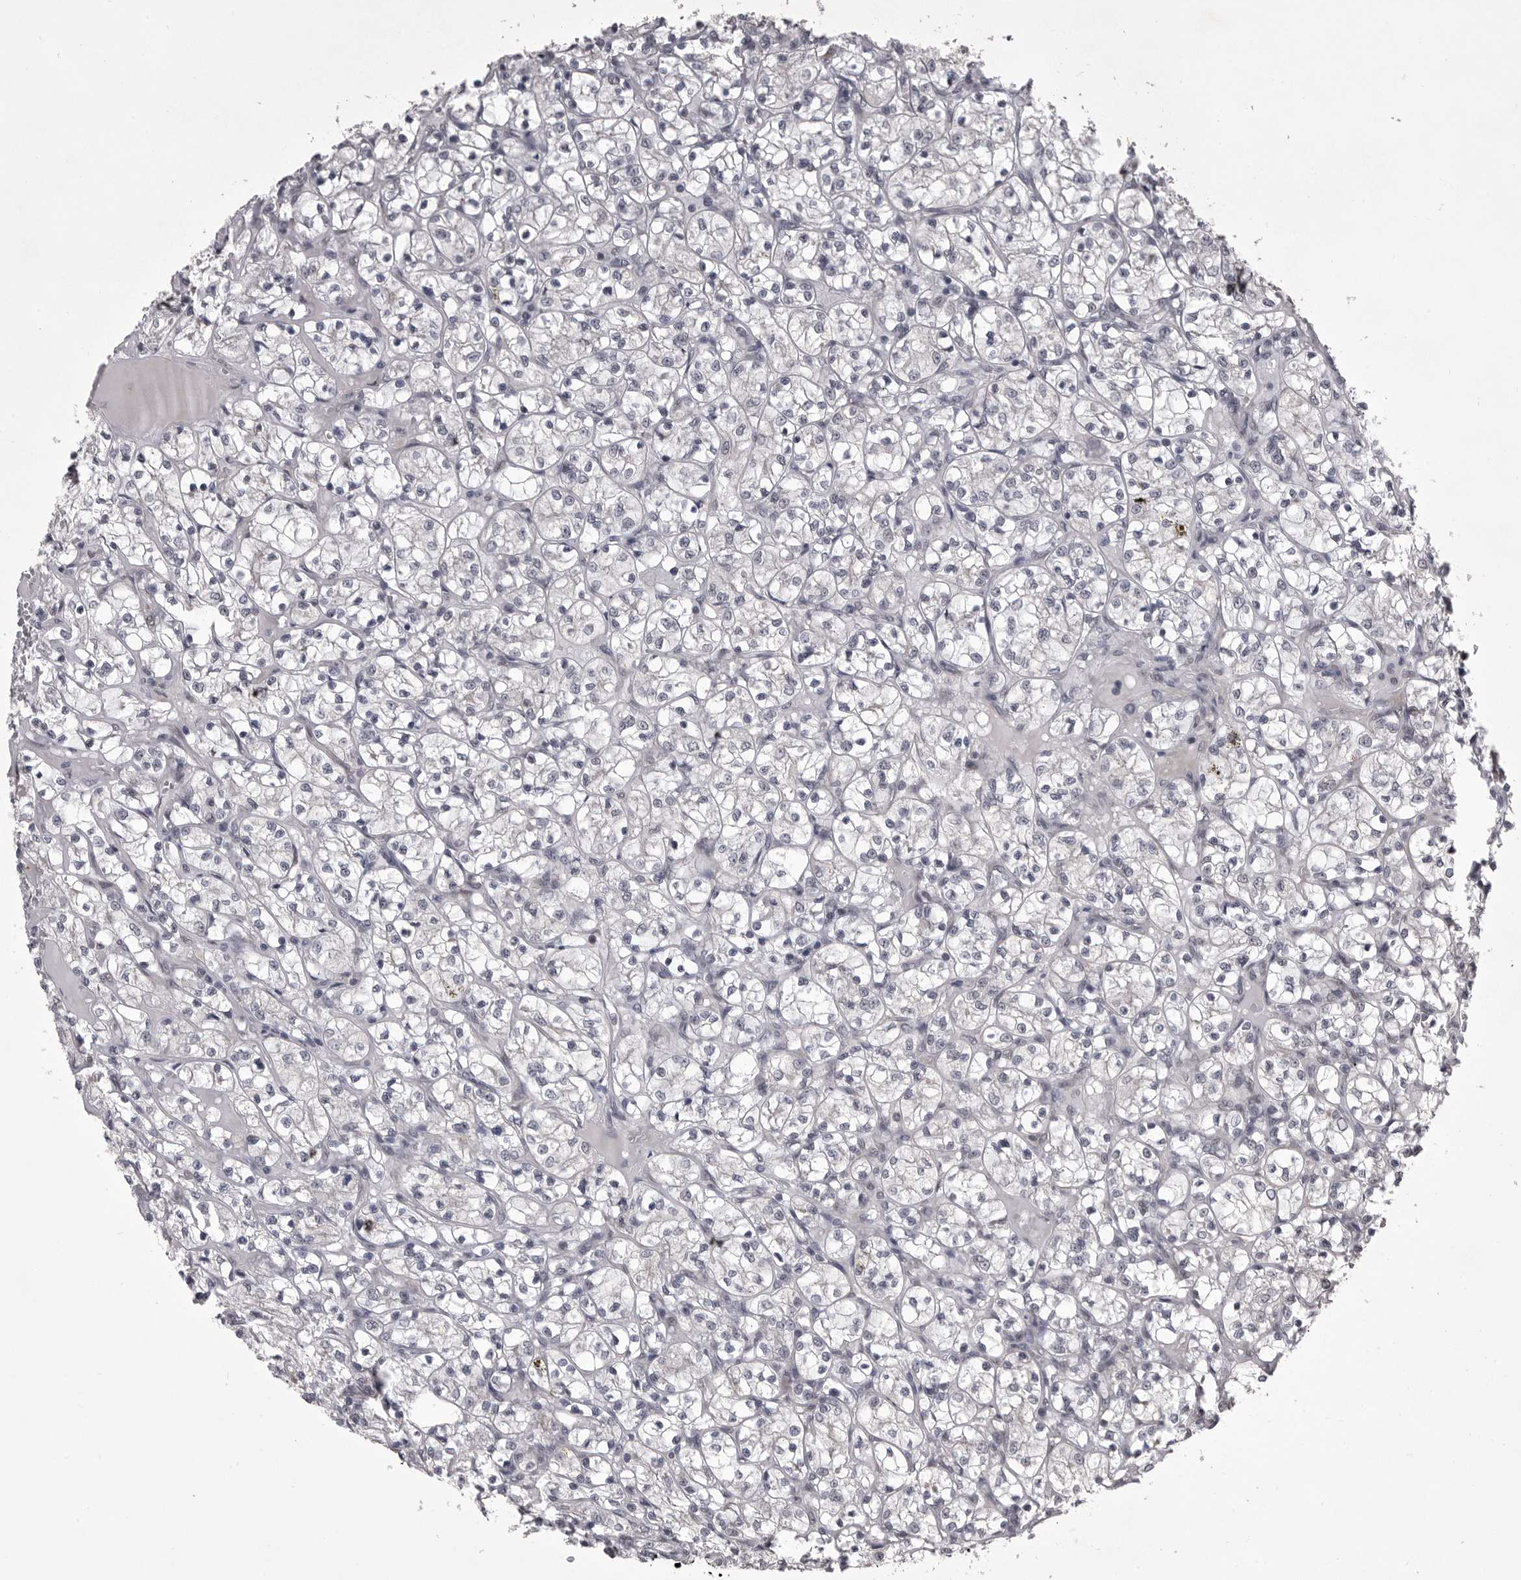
{"staining": {"intensity": "negative", "quantity": "none", "location": "none"}, "tissue": "renal cancer", "cell_type": "Tumor cells", "image_type": "cancer", "snomed": [{"axis": "morphology", "description": "Adenocarcinoma, NOS"}, {"axis": "topography", "description": "Kidney"}], "caption": "Renal cancer stained for a protein using IHC shows no positivity tumor cells.", "gene": "PRPF3", "patient": {"sex": "female", "age": 69}}